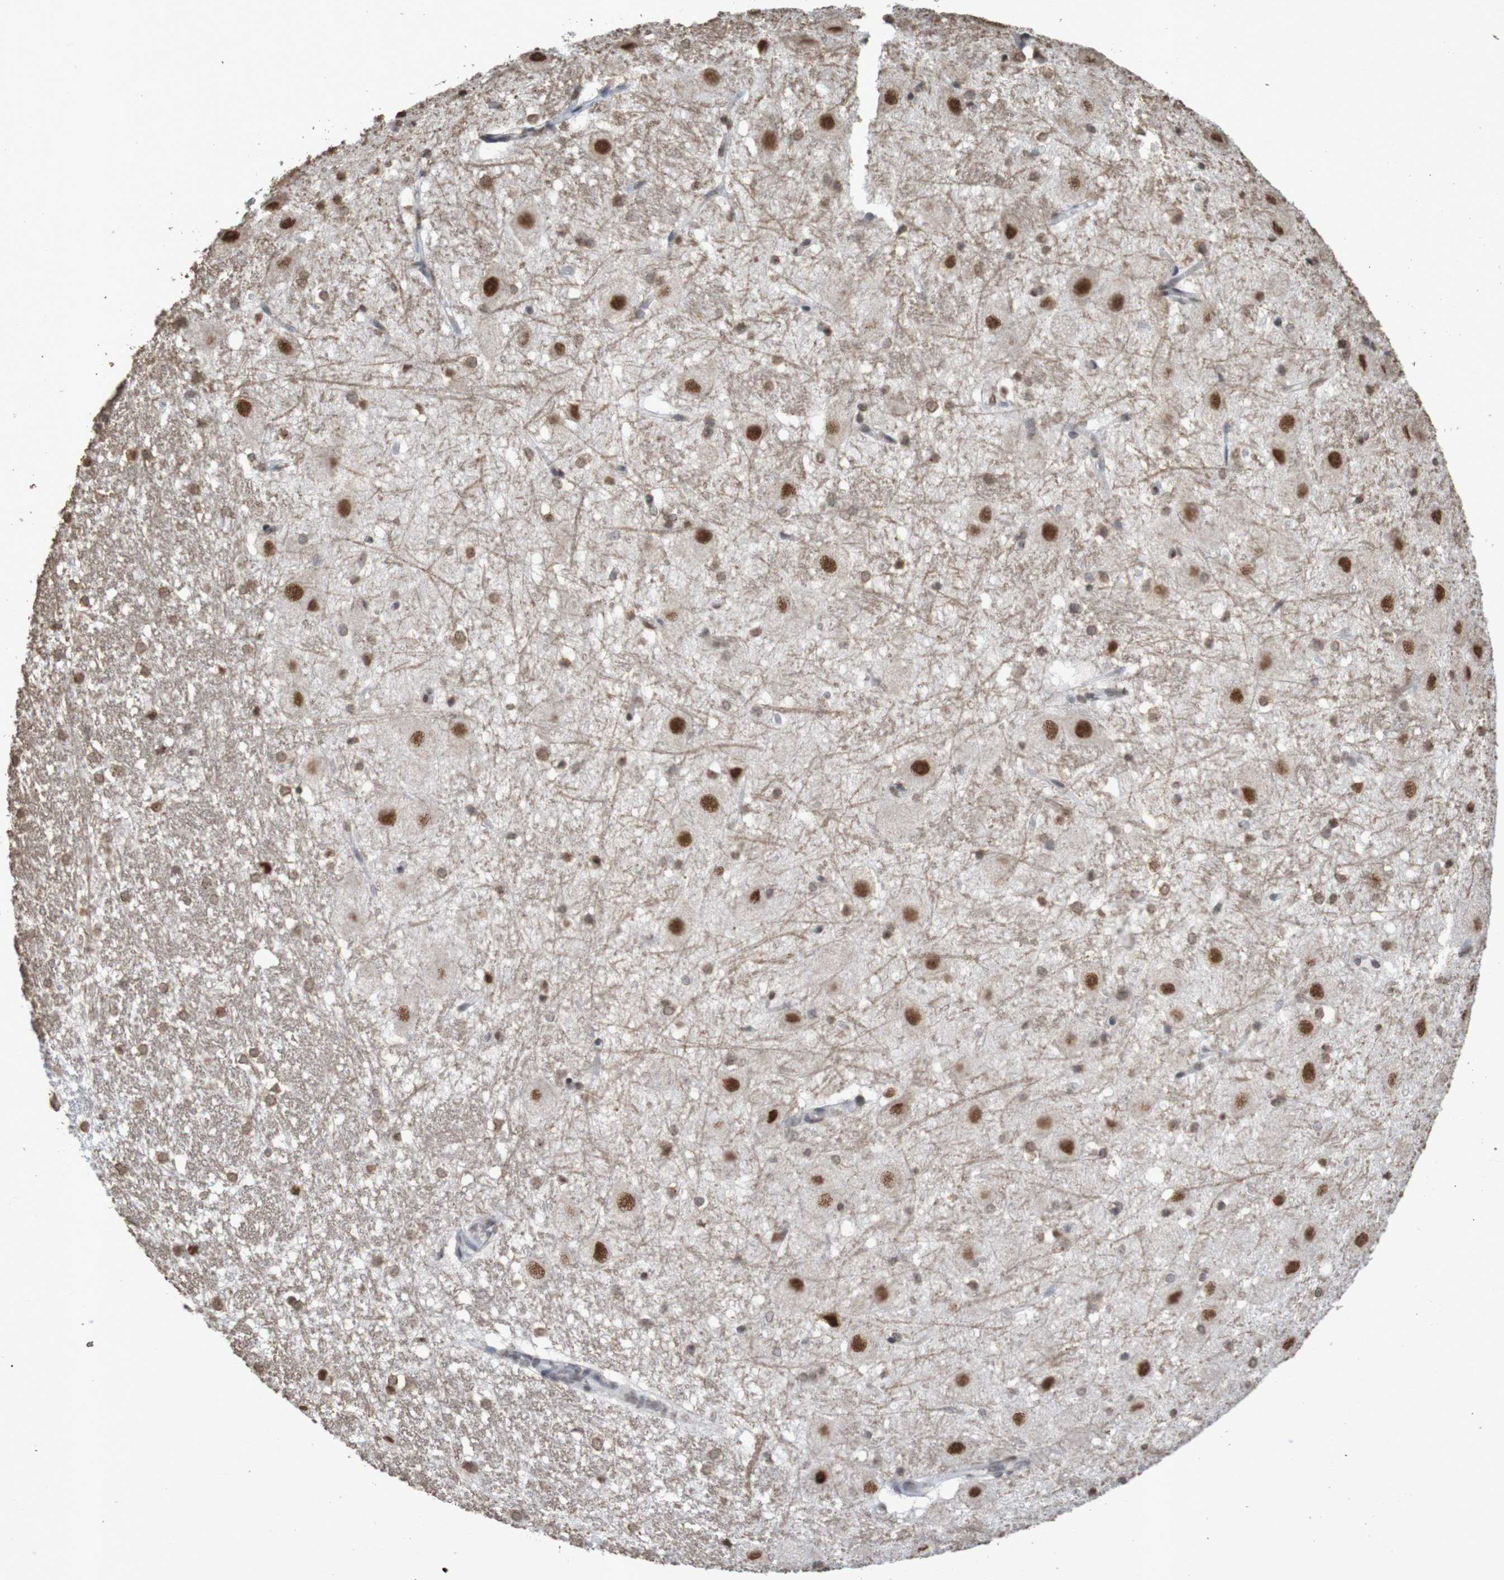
{"staining": {"intensity": "weak", "quantity": "25%-75%", "location": "cytoplasmic/membranous,nuclear"}, "tissue": "hippocampus", "cell_type": "Glial cells", "image_type": "normal", "snomed": [{"axis": "morphology", "description": "Normal tissue, NOS"}, {"axis": "topography", "description": "Hippocampus"}], "caption": "Immunohistochemical staining of unremarkable hippocampus reveals low levels of weak cytoplasmic/membranous,nuclear staining in about 25%-75% of glial cells. (brown staining indicates protein expression, while blue staining denotes nuclei).", "gene": "GFI1", "patient": {"sex": "female", "age": 19}}